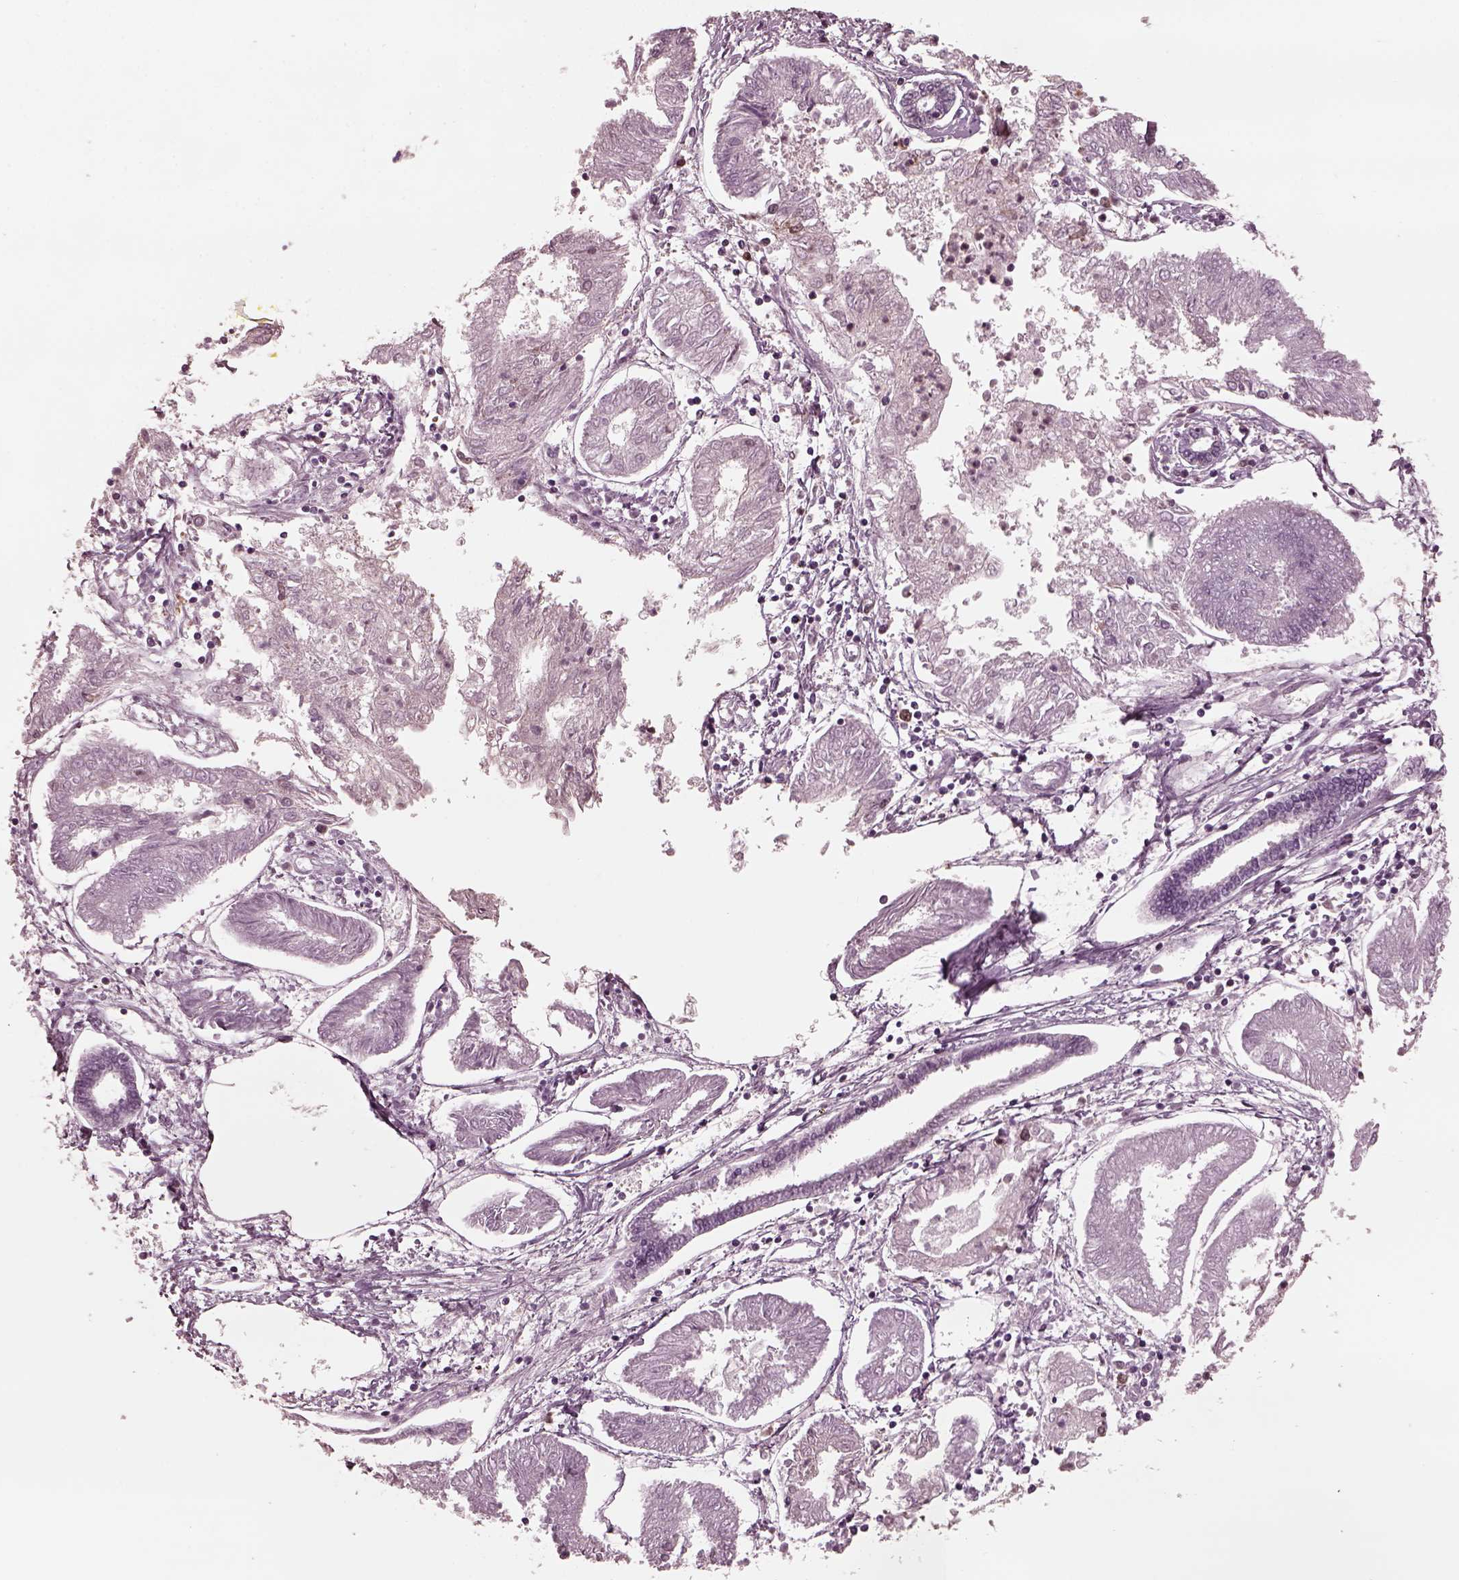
{"staining": {"intensity": "negative", "quantity": "none", "location": "none"}, "tissue": "endometrial cancer", "cell_type": "Tumor cells", "image_type": "cancer", "snomed": [{"axis": "morphology", "description": "Adenocarcinoma, NOS"}, {"axis": "topography", "description": "Endometrium"}], "caption": "DAB immunohistochemical staining of adenocarcinoma (endometrial) shows no significant positivity in tumor cells.", "gene": "PSTPIP2", "patient": {"sex": "female", "age": 68}}